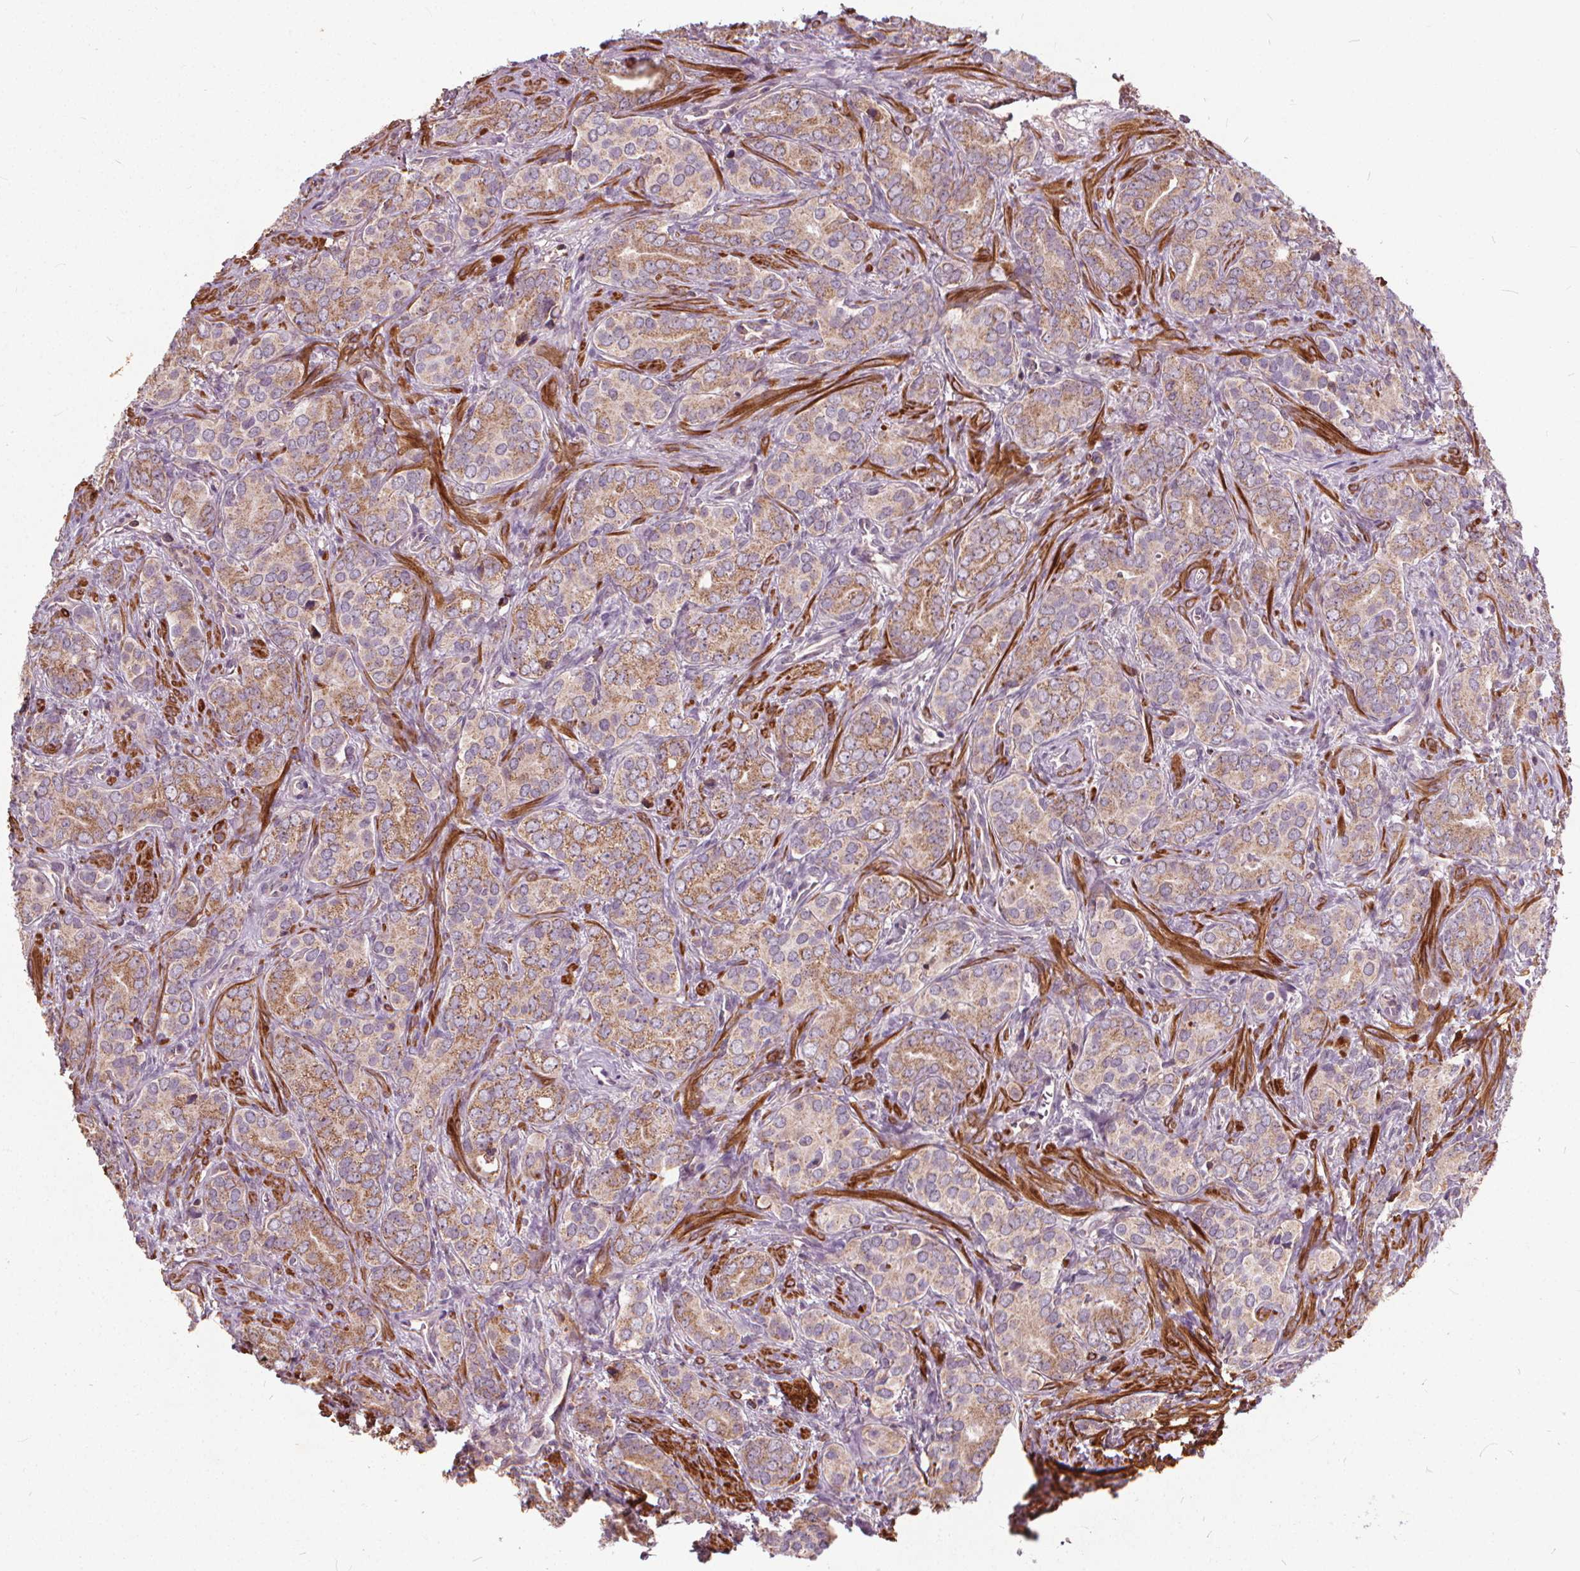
{"staining": {"intensity": "moderate", "quantity": ">75%", "location": "cytoplasmic/membranous"}, "tissue": "prostate cancer", "cell_type": "Tumor cells", "image_type": "cancer", "snomed": [{"axis": "morphology", "description": "Adenocarcinoma, High grade"}, {"axis": "topography", "description": "Prostate"}], "caption": "Human adenocarcinoma (high-grade) (prostate) stained with a brown dye displays moderate cytoplasmic/membranous positive positivity in about >75% of tumor cells.", "gene": "ORAI2", "patient": {"sex": "male", "age": 84}}